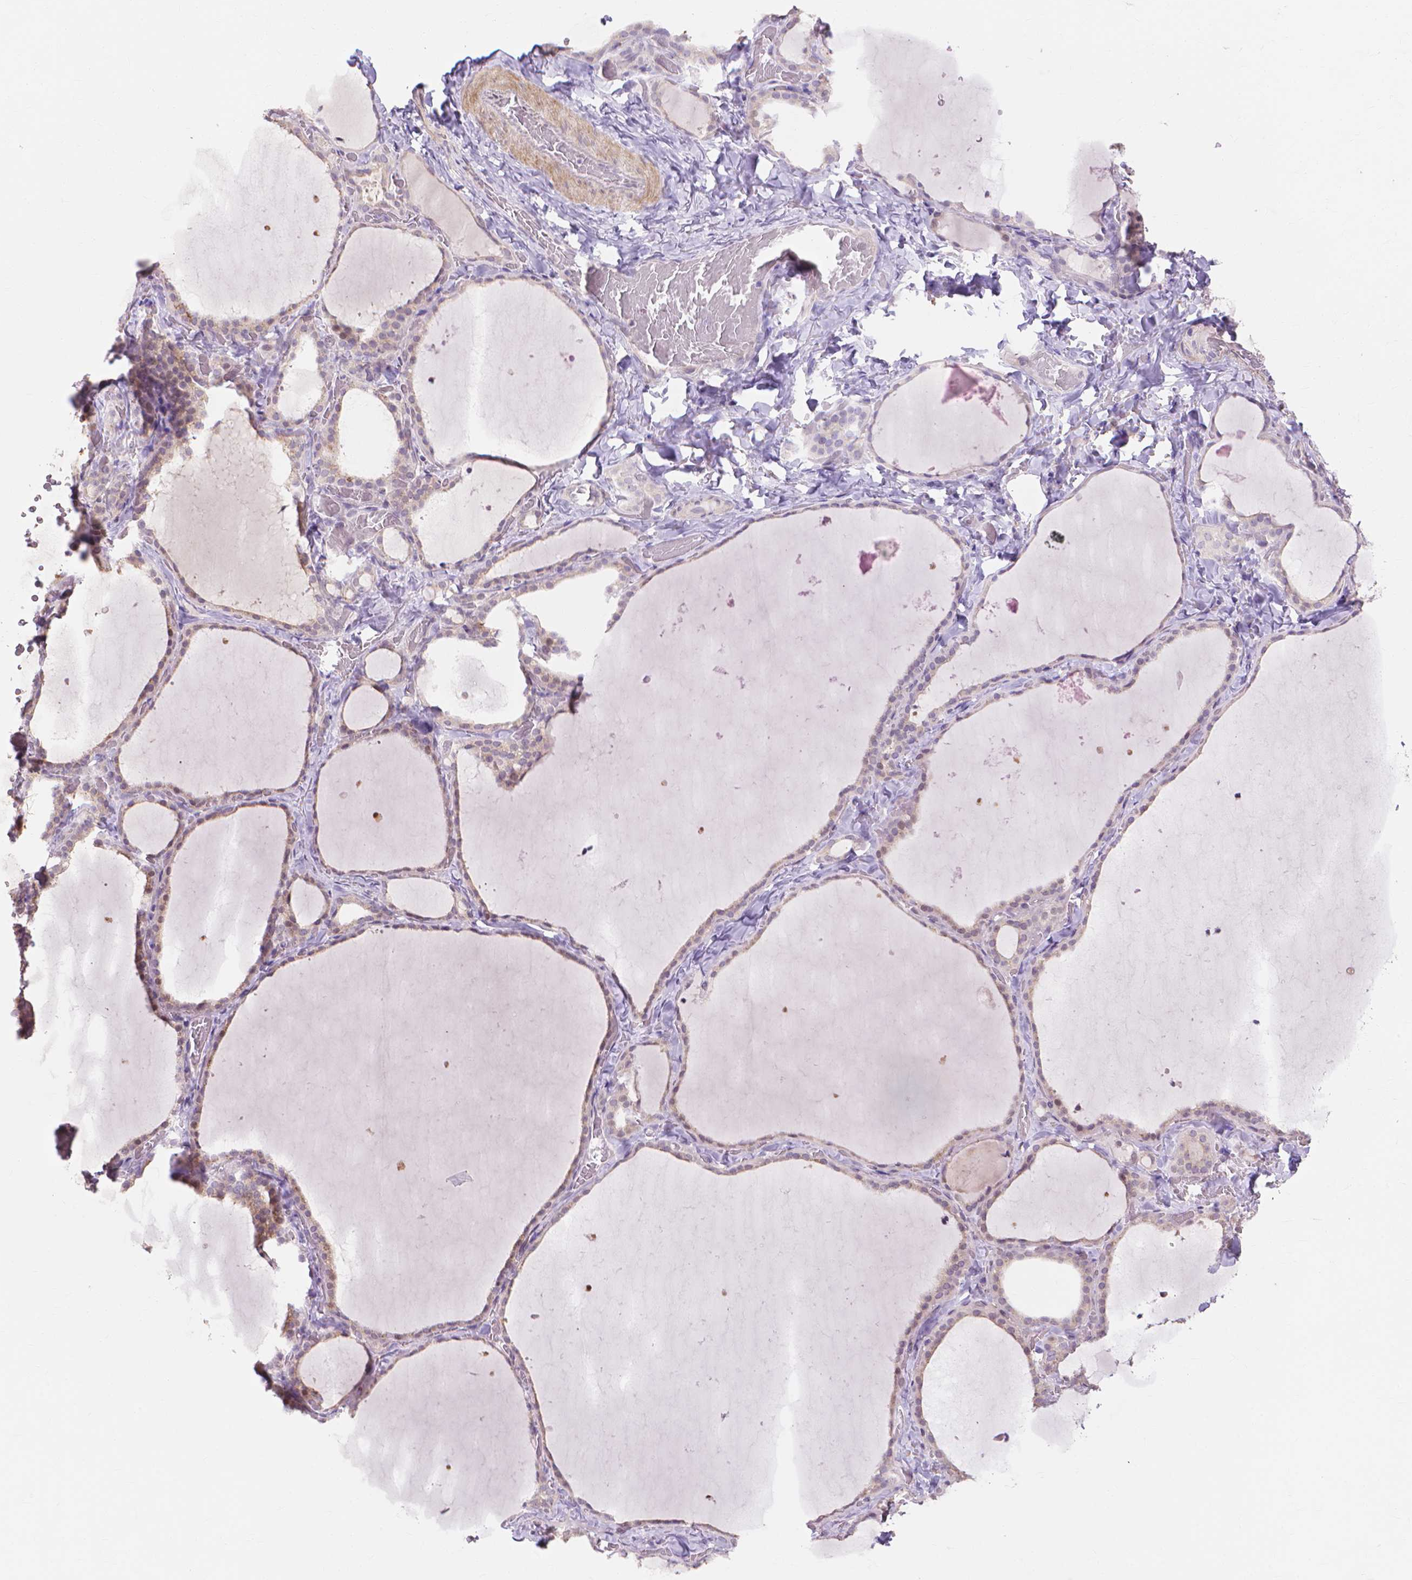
{"staining": {"intensity": "weak", "quantity": "<25%", "location": "cytoplasmic/membranous"}, "tissue": "thyroid gland", "cell_type": "Glandular cells", "image_type": "normal", "snomed": [{"axis": "morphology", "description": "Normal tissue, NOS"}, {"axis": "topography", "description": "Thyroid gland"}], "caption": "Immunohistochemistry (IHC) of unremarkable human thyroid gland demonstrates no expression in glandular cells.", "gene": "PRDM13", "patient": {"sex": "female", "age": 22}}